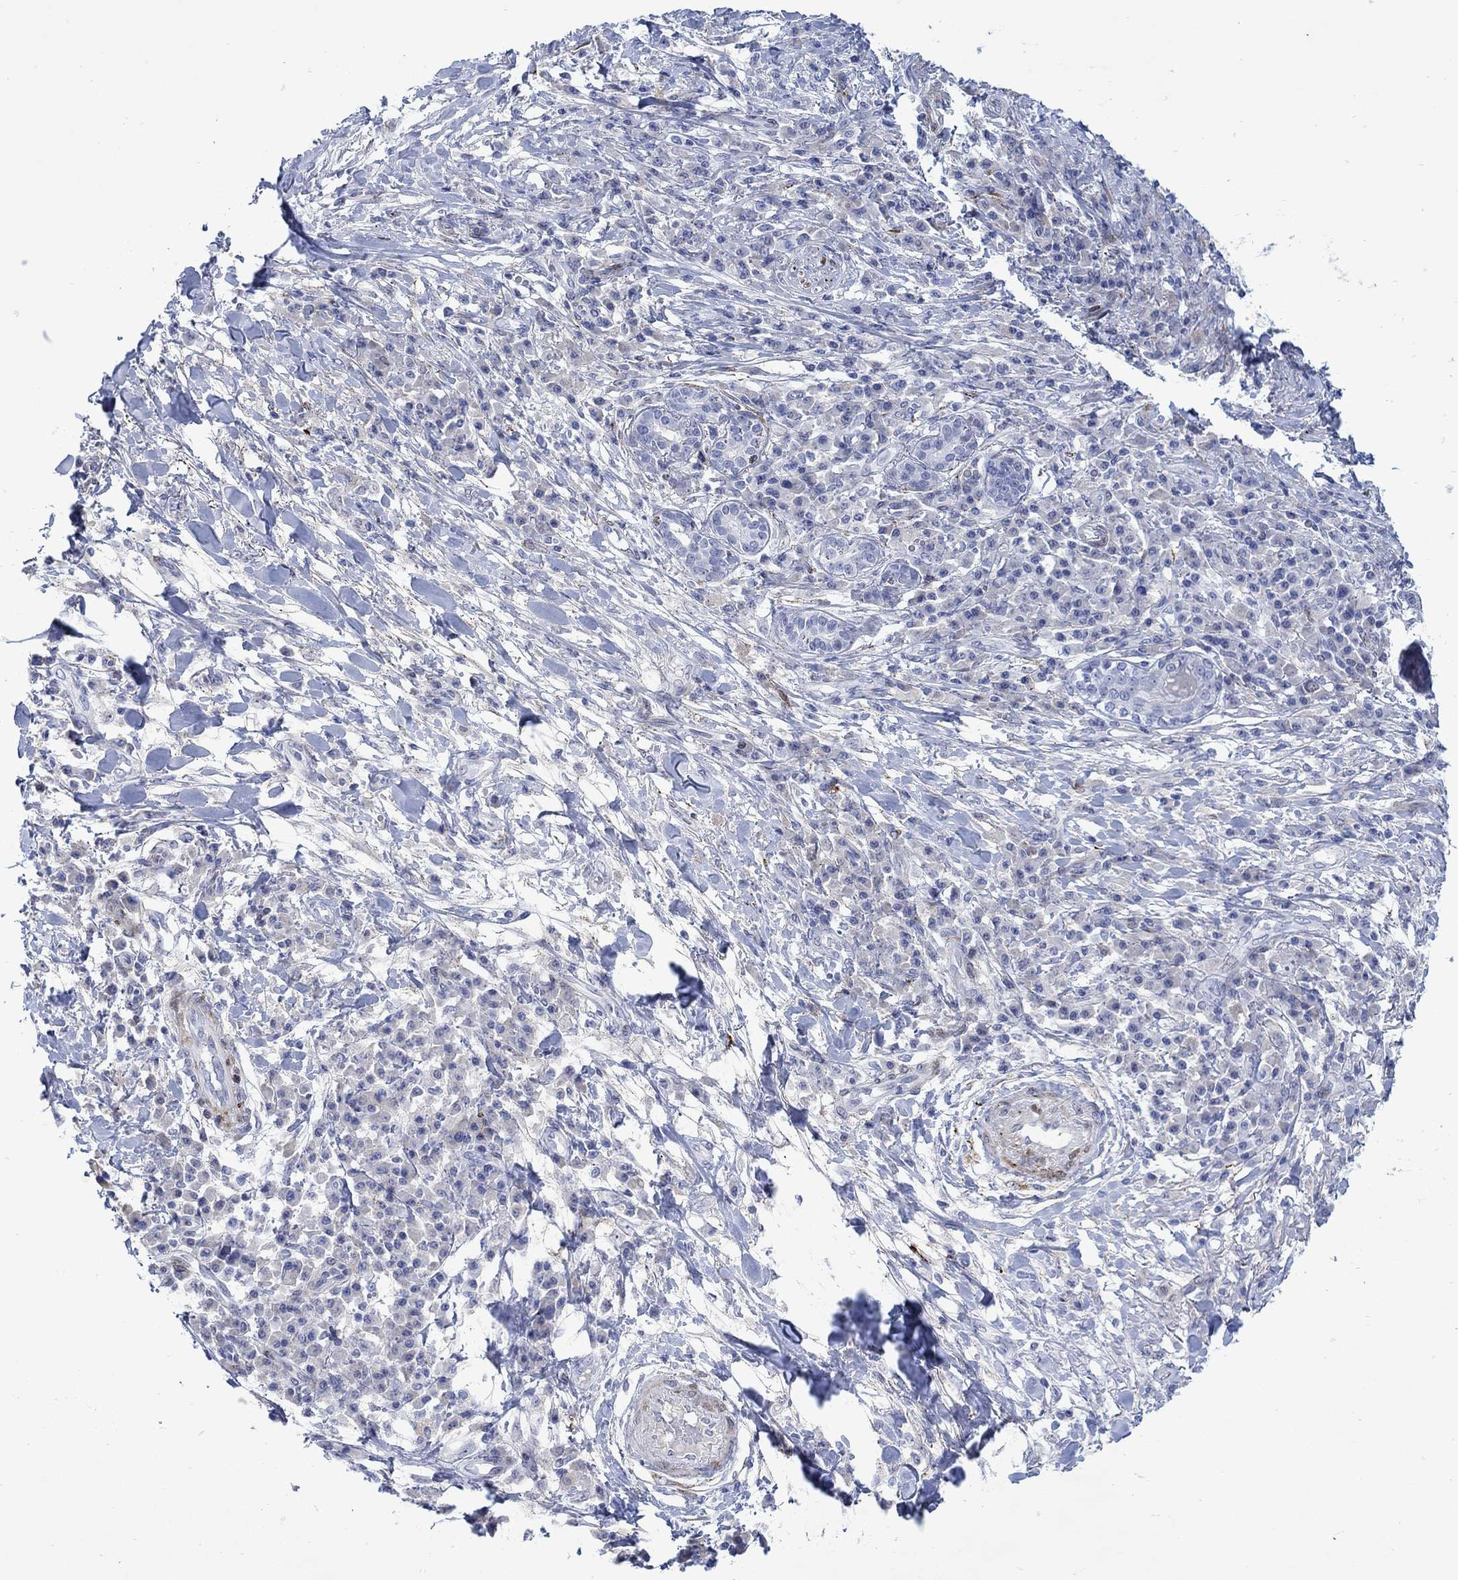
{"staining": {"intensity": "negative", "quantity": "none", "location": "none"}, "tissue": "skin cancer", "cell_type": "Tumor cells", "image_type": "cancer", "snomed": [{"axis": "morphology", "description": "Squamous cell carcinoma, NOS"}, {"axis": "topography", "description": "Skin"}], "caption": "Human skin squamous cell carcinoma stained for a protein using immunohistochemistry (IHC) reveals no positivity in tumor cells.", "gene": "KSR2", "patient": {"sex": "male", "age": 92}}